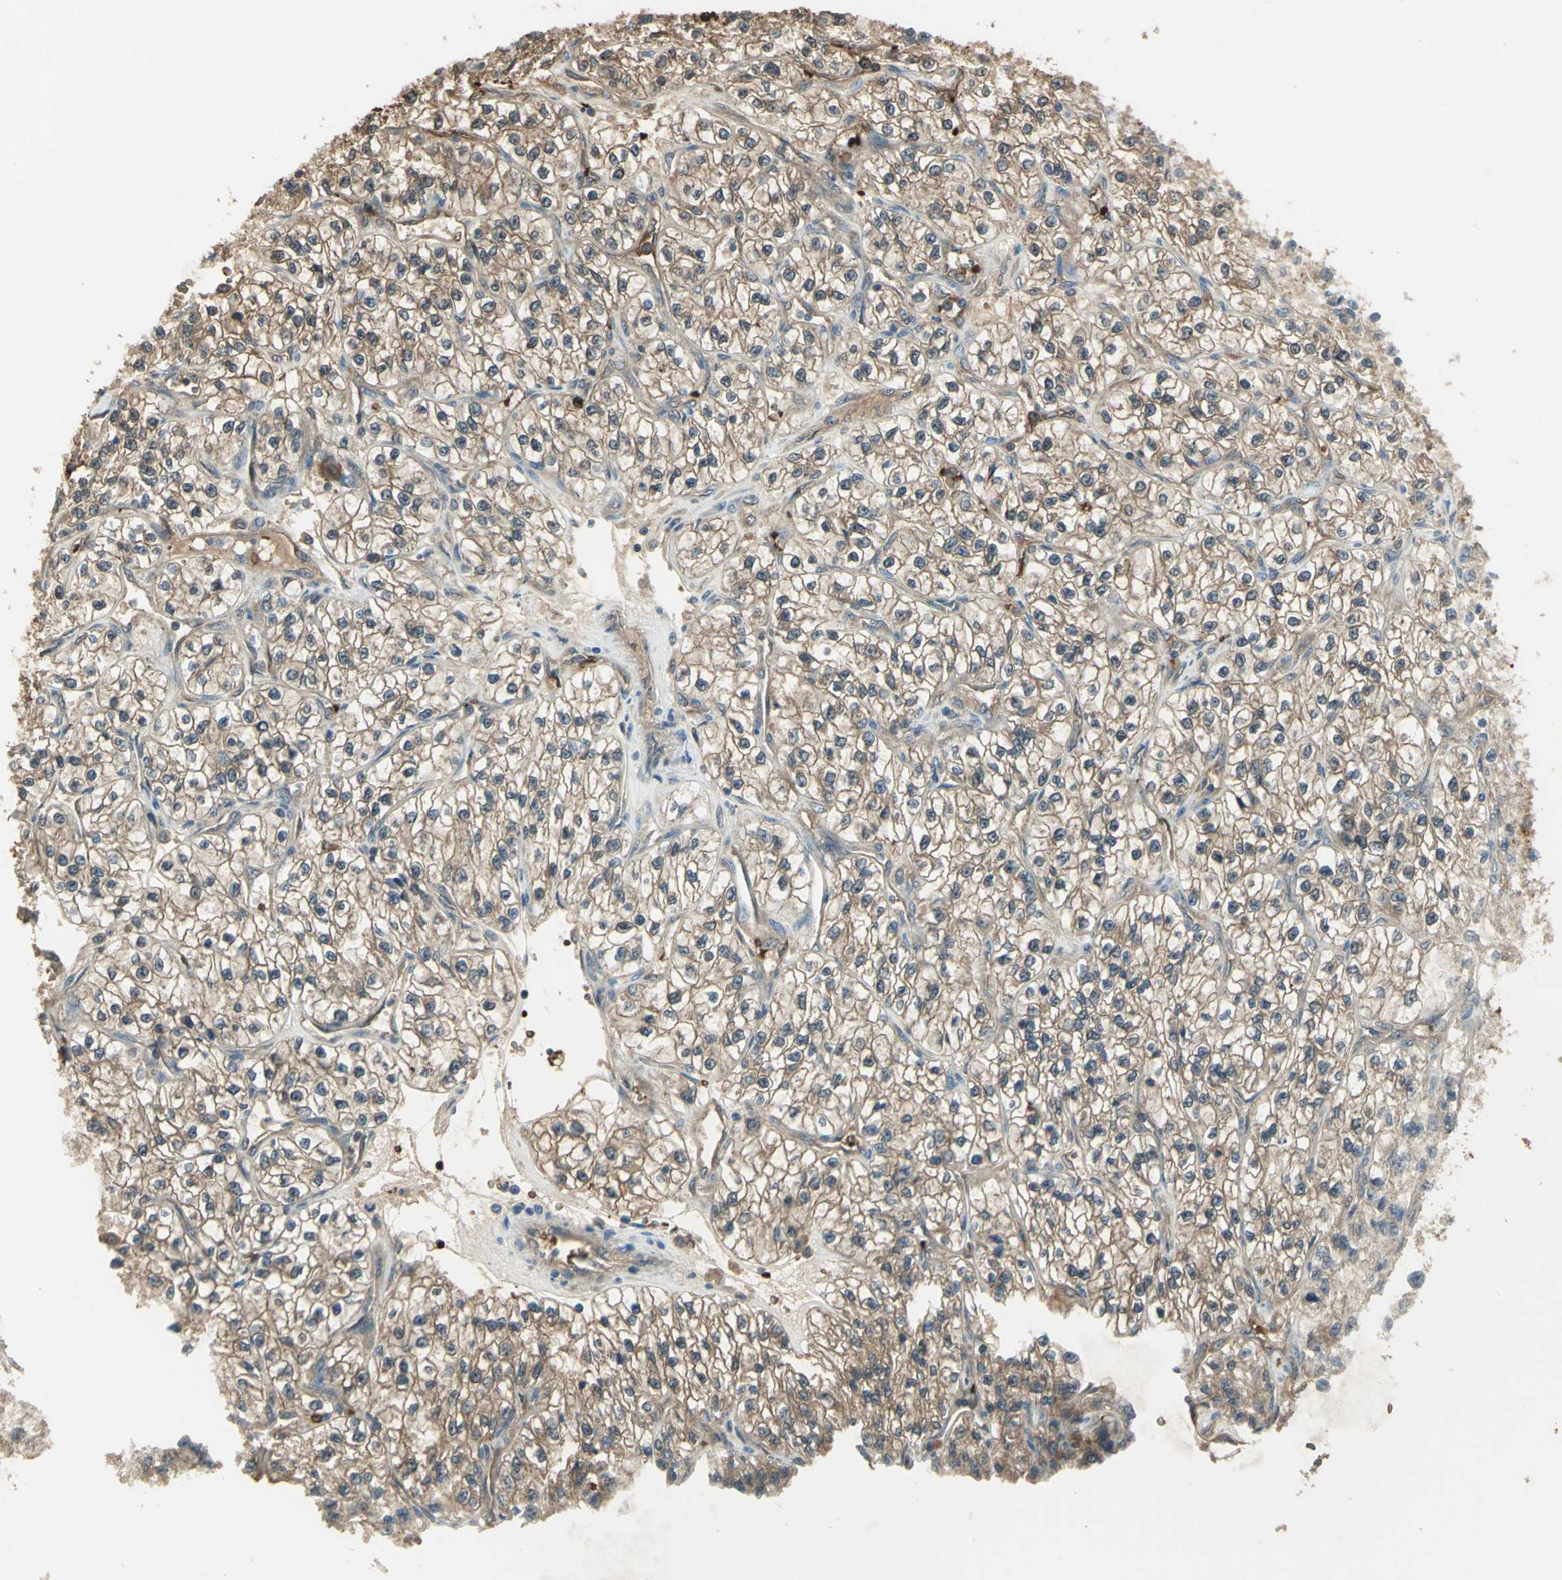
{"staining": {"intensity": "moderate", "quantity": ">75%", "location": "cytoplasmic/membranous,nuclear"}, "tissue": "renal cancer", "cell_type": "Tumor cells", "image_type": "cancer", "snomed": [{"axis": "morphology", "description": "Adenocarcinoma, NOS"}, {"axis": "topography", "description": "Kidney"}], "caption": "There is medium levels of moderate cytoplasmic/membranous and nuclear positivity in tumor cells of renal adenocarcinoma, as demonstrated by immunohistochemical staining (brown color).", "gene": "DDAH1", "patient": {"sex": "female", "age": 57}}